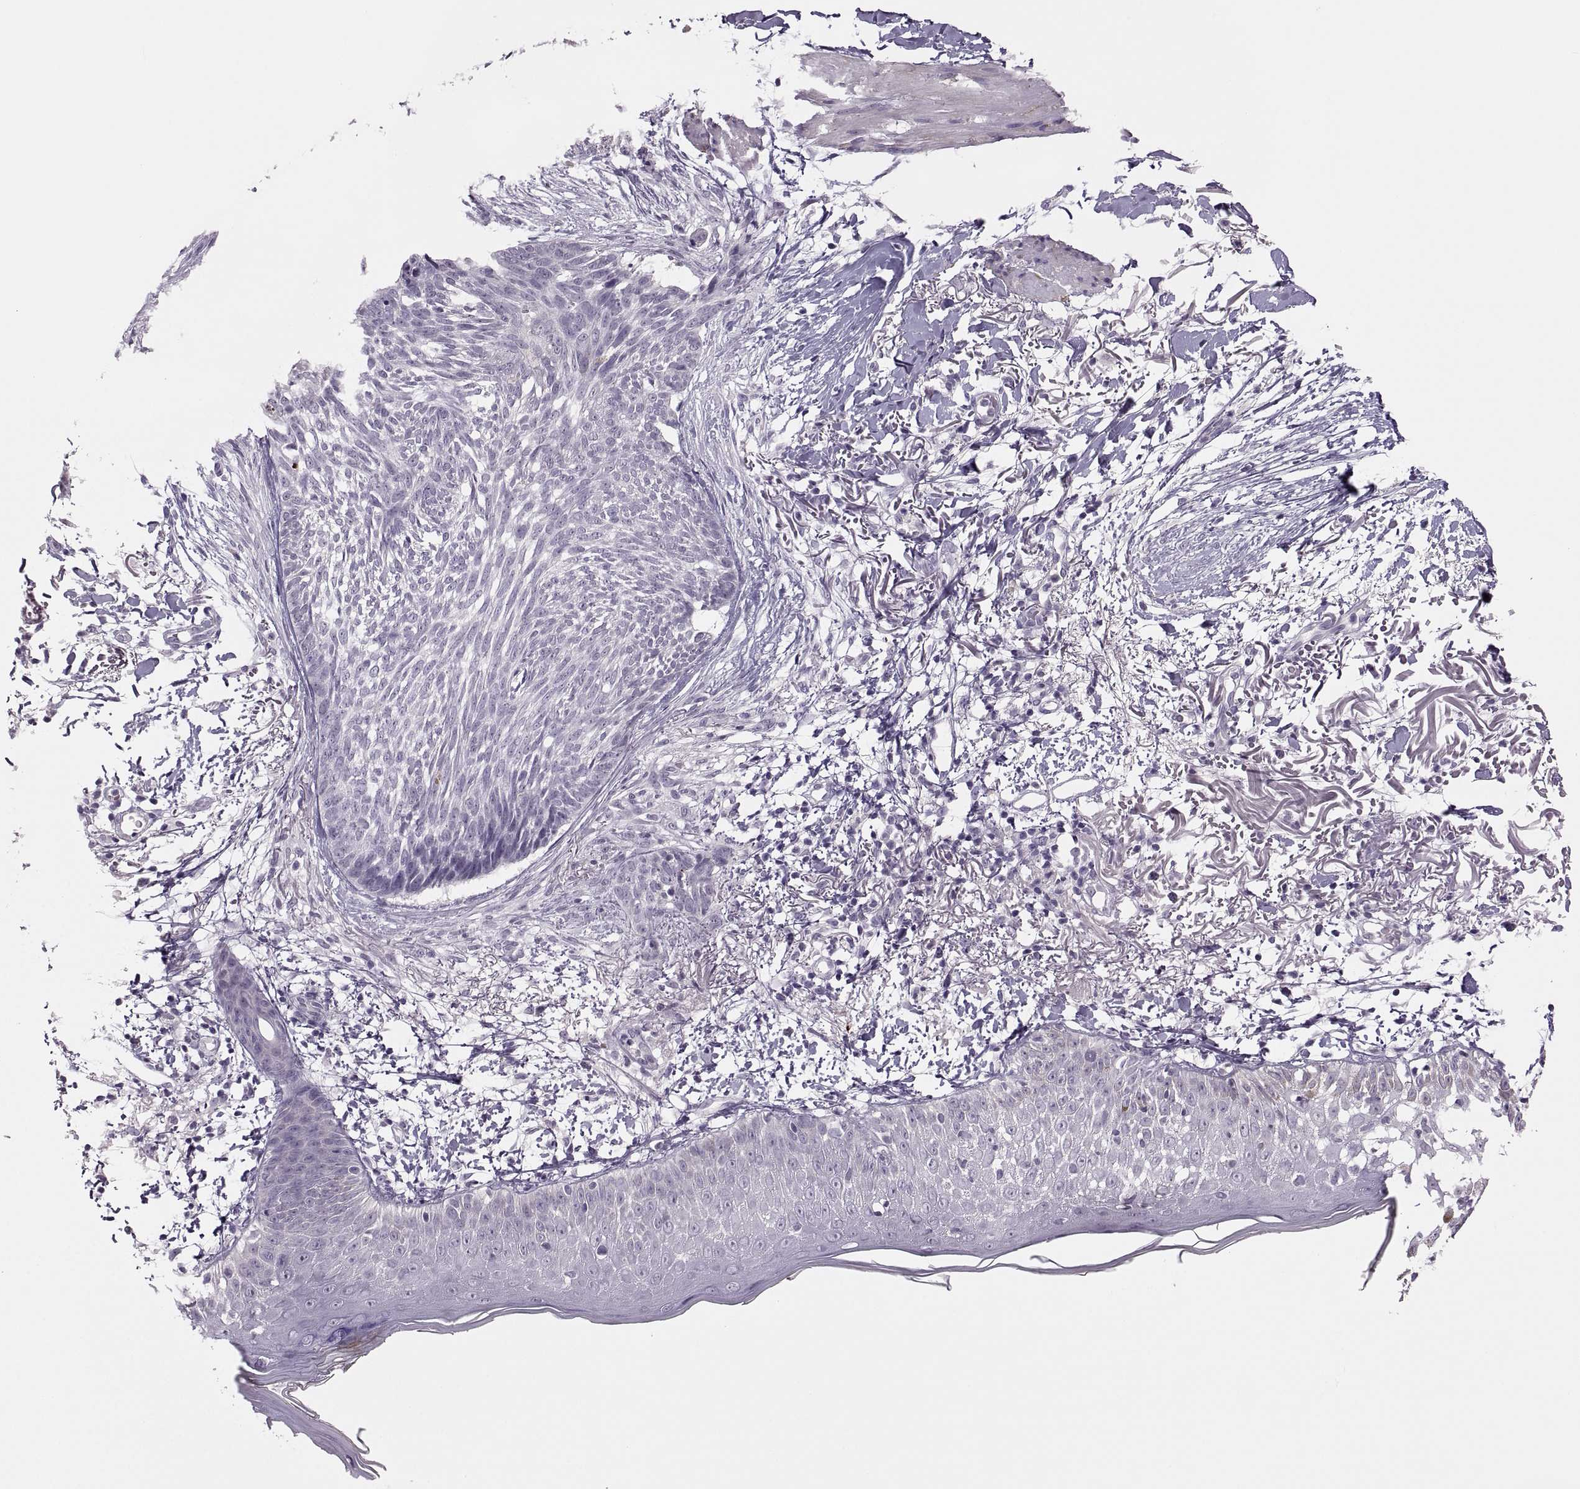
{"staining": {"intensity": "negative", "quantity": "none", "location": "none"}, "tissue": "skin cancer", "cell_type": "Tumor cells", "image_type": "cancer", "snomed": [{"axis": "morphology", "description": "Normal tissue, NOS"}, {"axis": "morphology", "description": "Basal cell carcinoma"}, {"axis": "topography", "description": "Skin"}], "caption": "Histopathology image shows no protein staining in tumor cells of skin basal cell carcinoma tissue.", "gene": "CHCT1", "patient": {"sex": "male", "age": 84}}